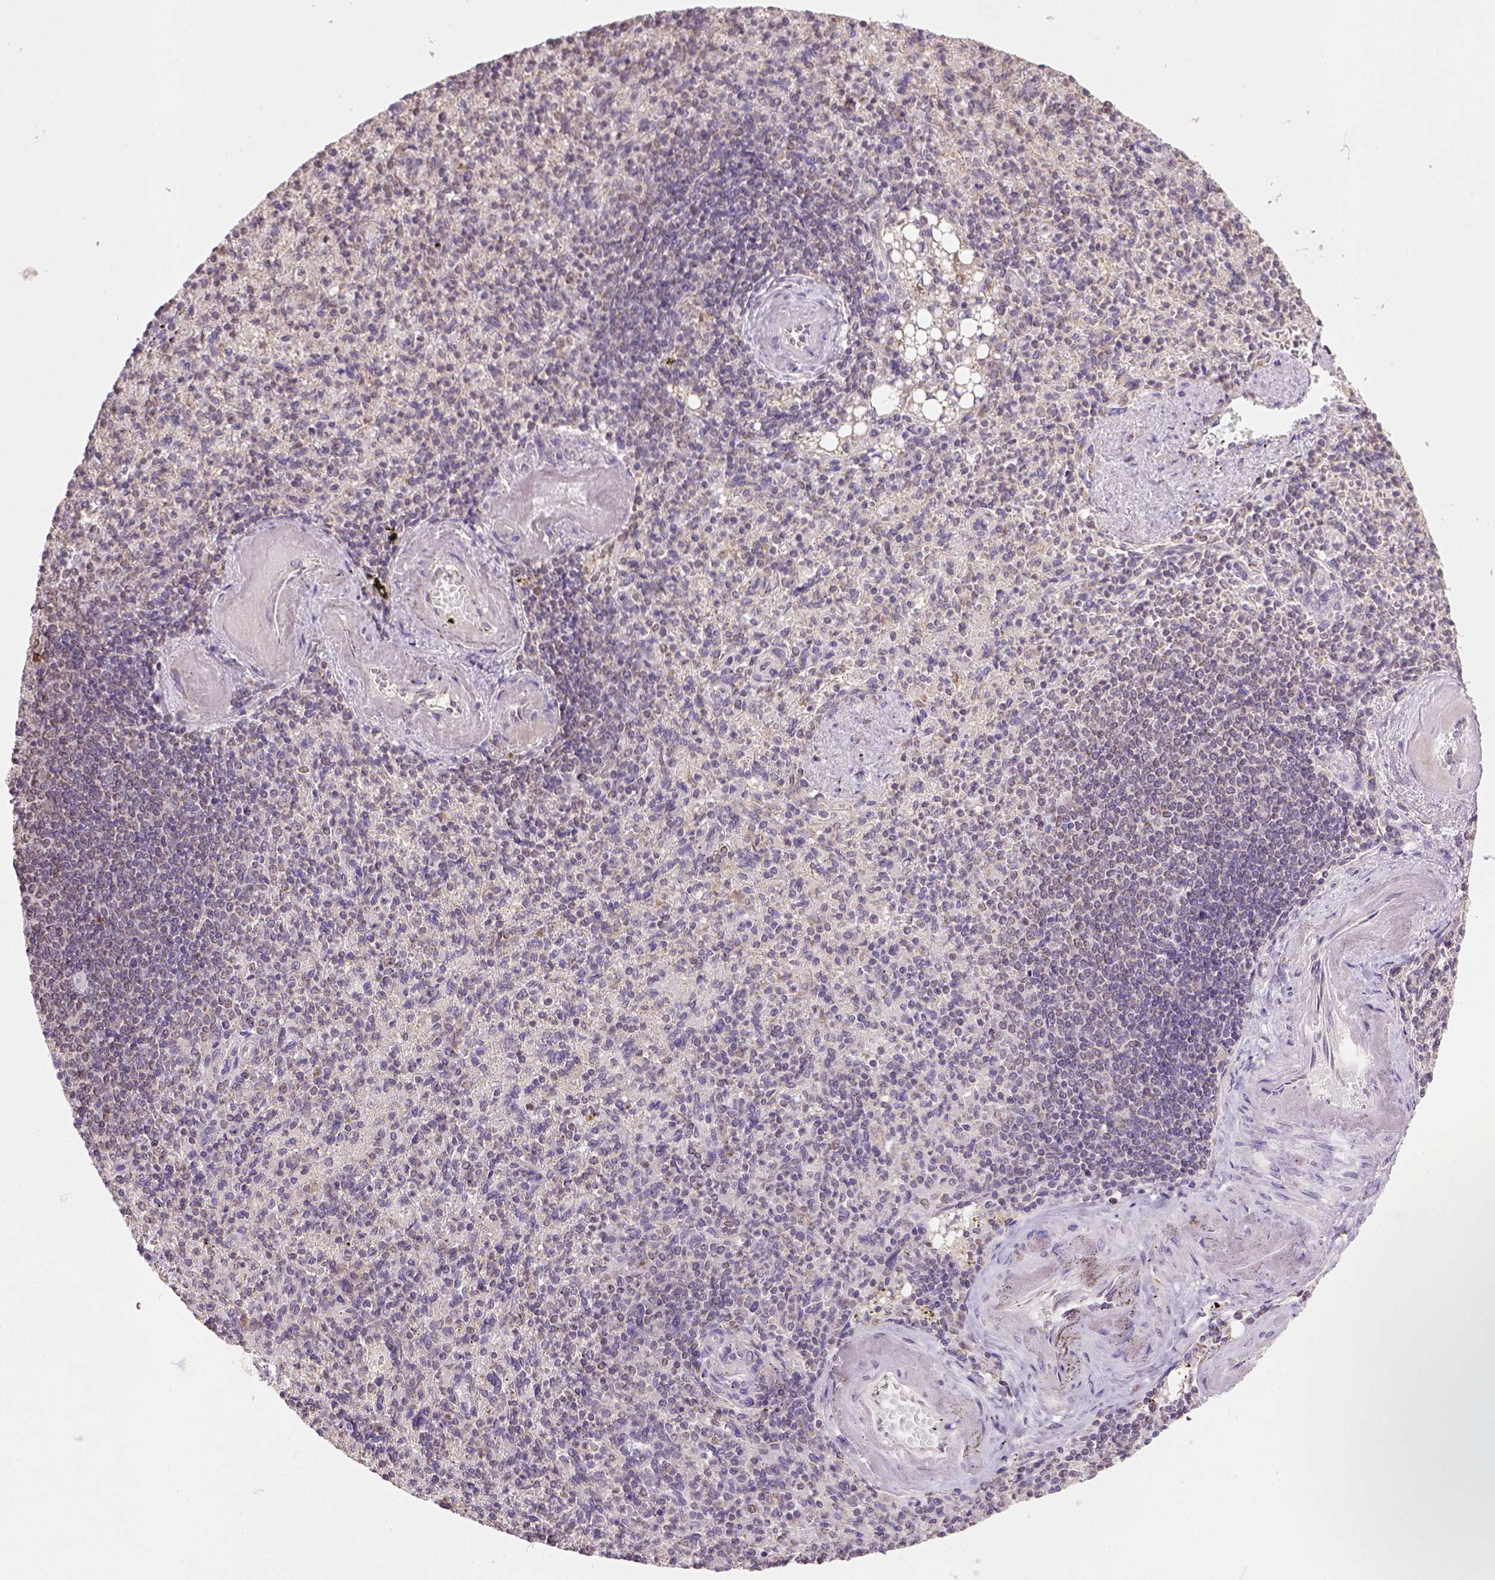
{"staining": {"intensity": "weak", "quantity": "25%-75%", "location": "cytoplasmic/membranous"}, "tissue": "spleen", "cell_type": "Cells in red pulp", "image_type": "normal", "snomed": [{"axis": "morphology", "description": "Normal tissue, NOS"}, {"axis": "topography", "description": "Spleen"}], "caption": "Cells in red pulp display low levels of weak cytoplasmic/membranous expression in approximately 25%-75% of cells in unremarkable spleen.", "gene": "NUDT10", "patient": {"sex": "female", "age": 74}}